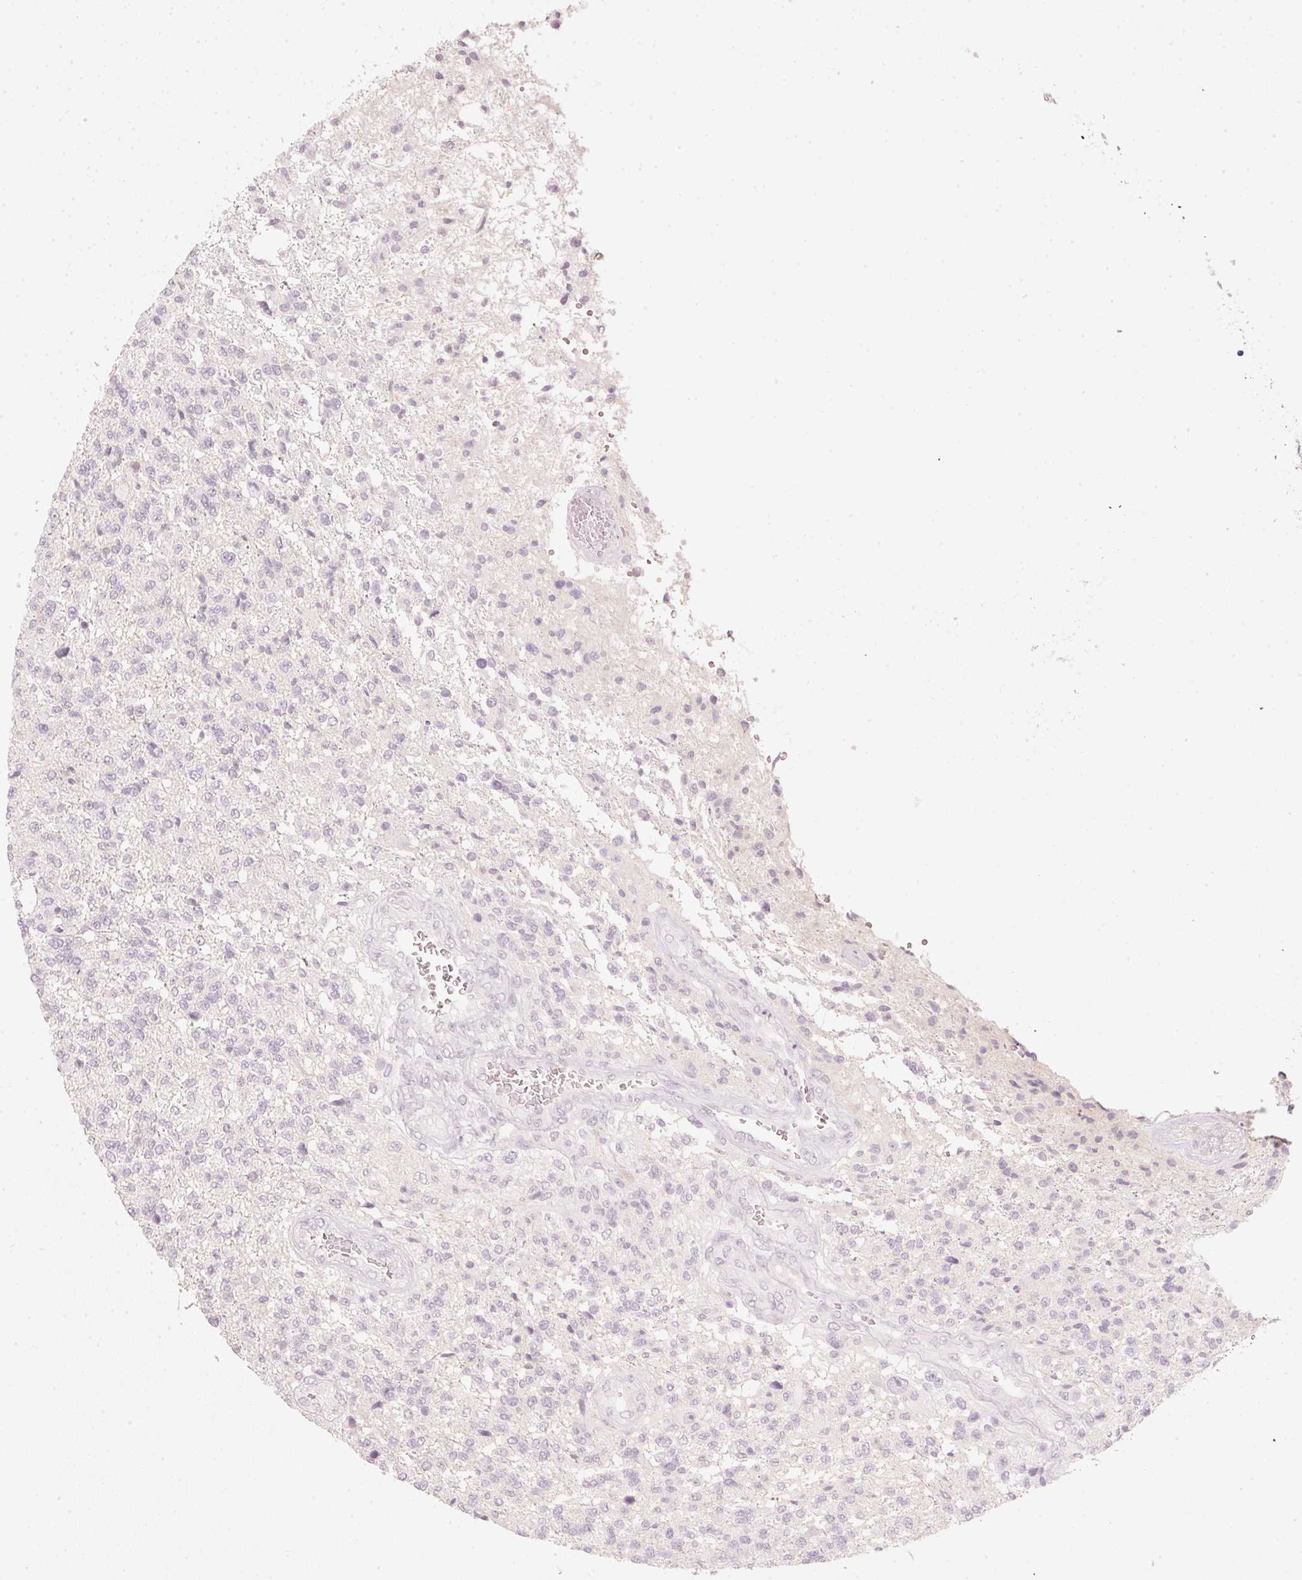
{"staining": {"intensity": "negative", "quantity": "none", "location": "none"}, "tissue": "glioma", "cell_type": "Tumor cells", "image_type": "cancer", "snomed": [{"axis": "morphology", "description": "Glioma, malignant, High grade"}, {"axis": "topography", "description": "Brain"}], "caption": "Immunohistochemistry (IHC) image of malignant high-grade glioma stained for a protein (brown), which displays no staining in tumor cells. (Brightfield microscopy of DAB (3,3'-diaminobenzidine) immunohistochemistry at high magnification).", "gene": "STEAP1", "patient": {"sex": "male", "age": 56}}